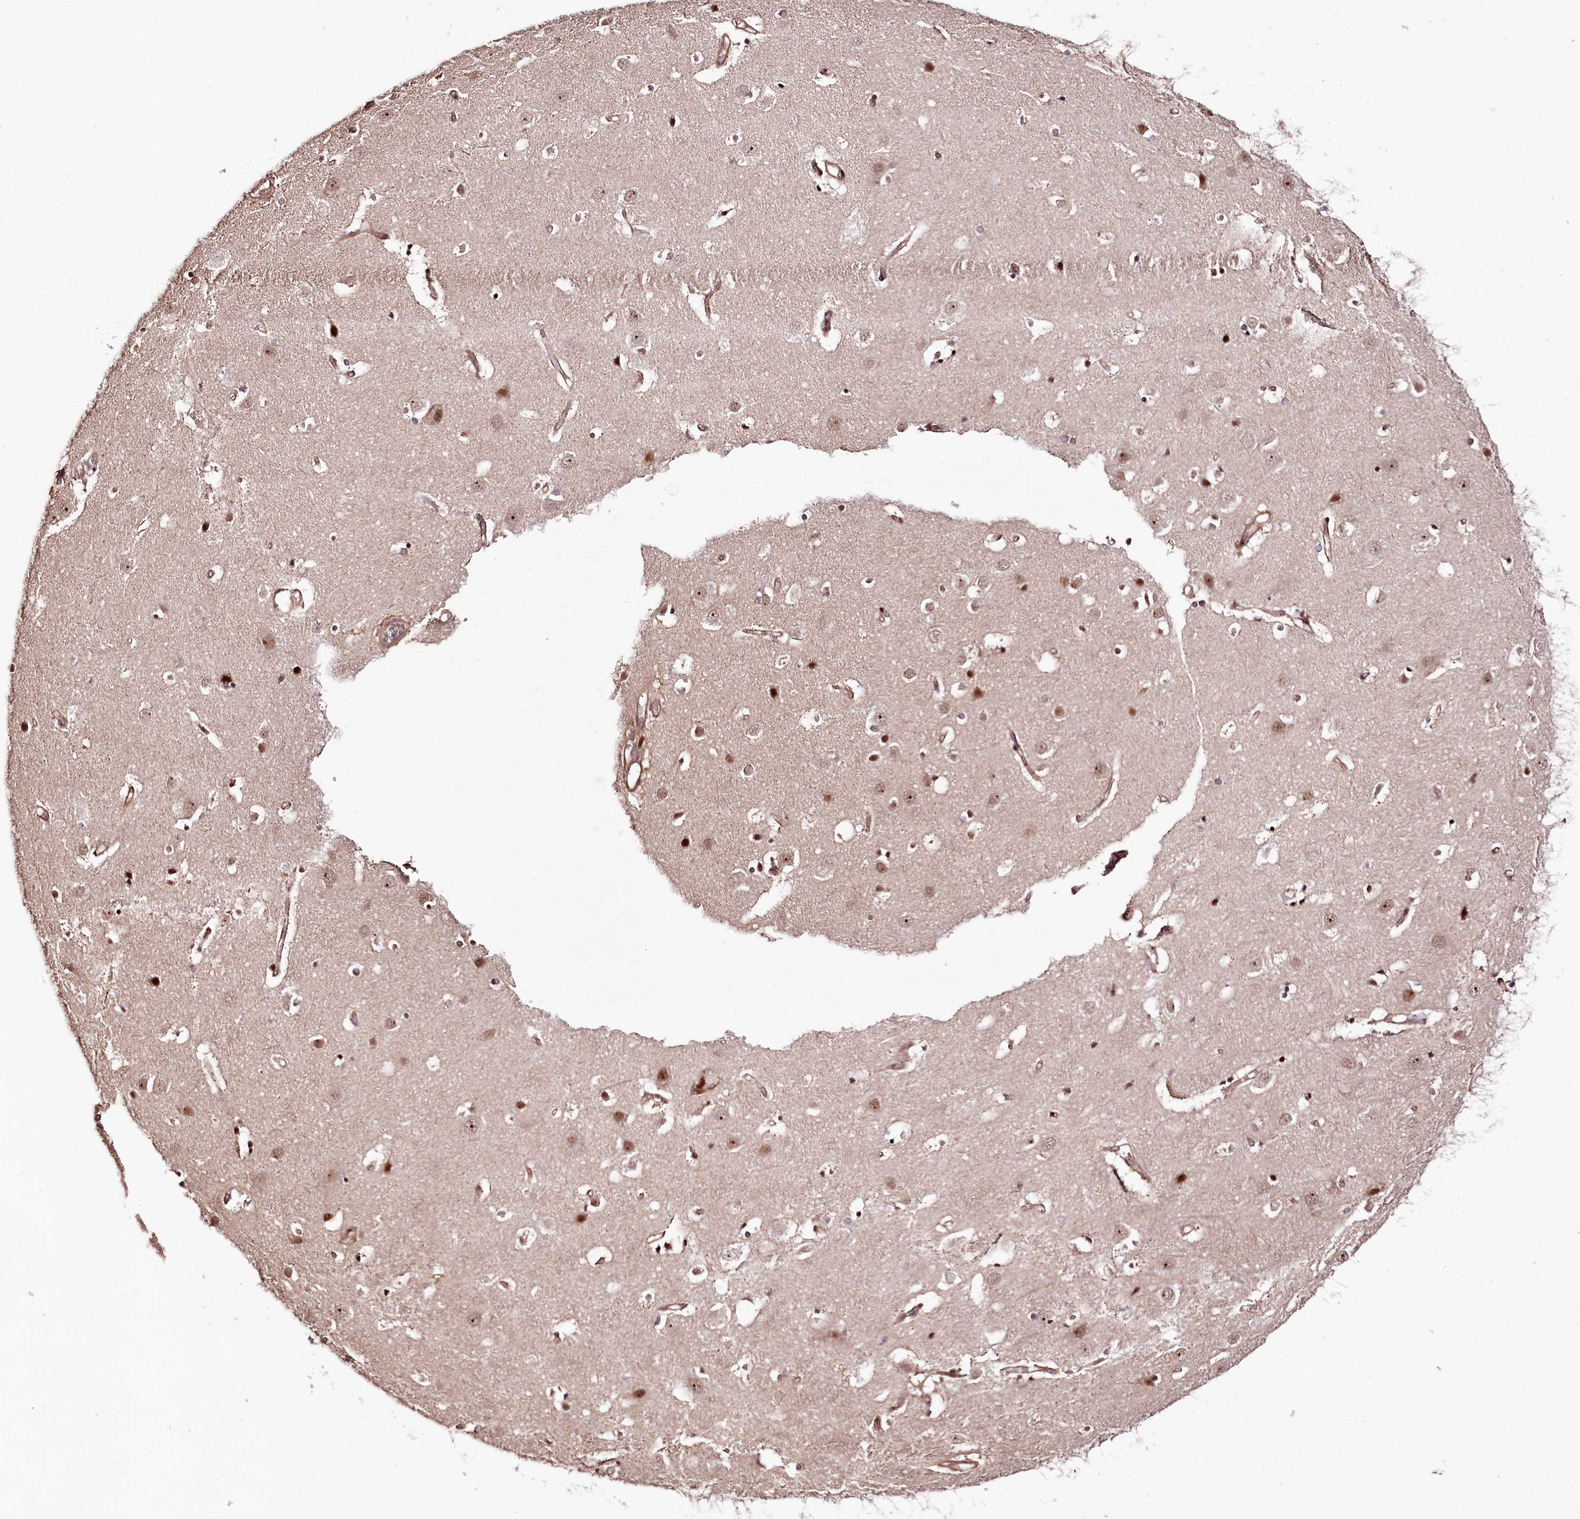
{"staining": {"intensity": "moderate", "quantity": ">75%", "location": "cytoplasmic/membranous,nuclear"}, "tissue": "cerebral cortex", "cell_type": "Endothelial cells", "image_type": "normal", "snomed": [{"axis": "morphology", "description": "Normal tissue, NOS"}, {"axis": "topography", "description": "Cerebral cortex"}], "caption": "An image of cerebral cortex stained for a protein shows moderate cytoplasmic/membranous,nuclear brown staining in endothelial cells. Using DAB (3,3'-diaminobenzidine) (brown) and hematoxylin (blue) stains, captured at high magnification using brightfield microscopy.", "gene": "TTC33", "patient": {"sex": "male", "age": 54}}